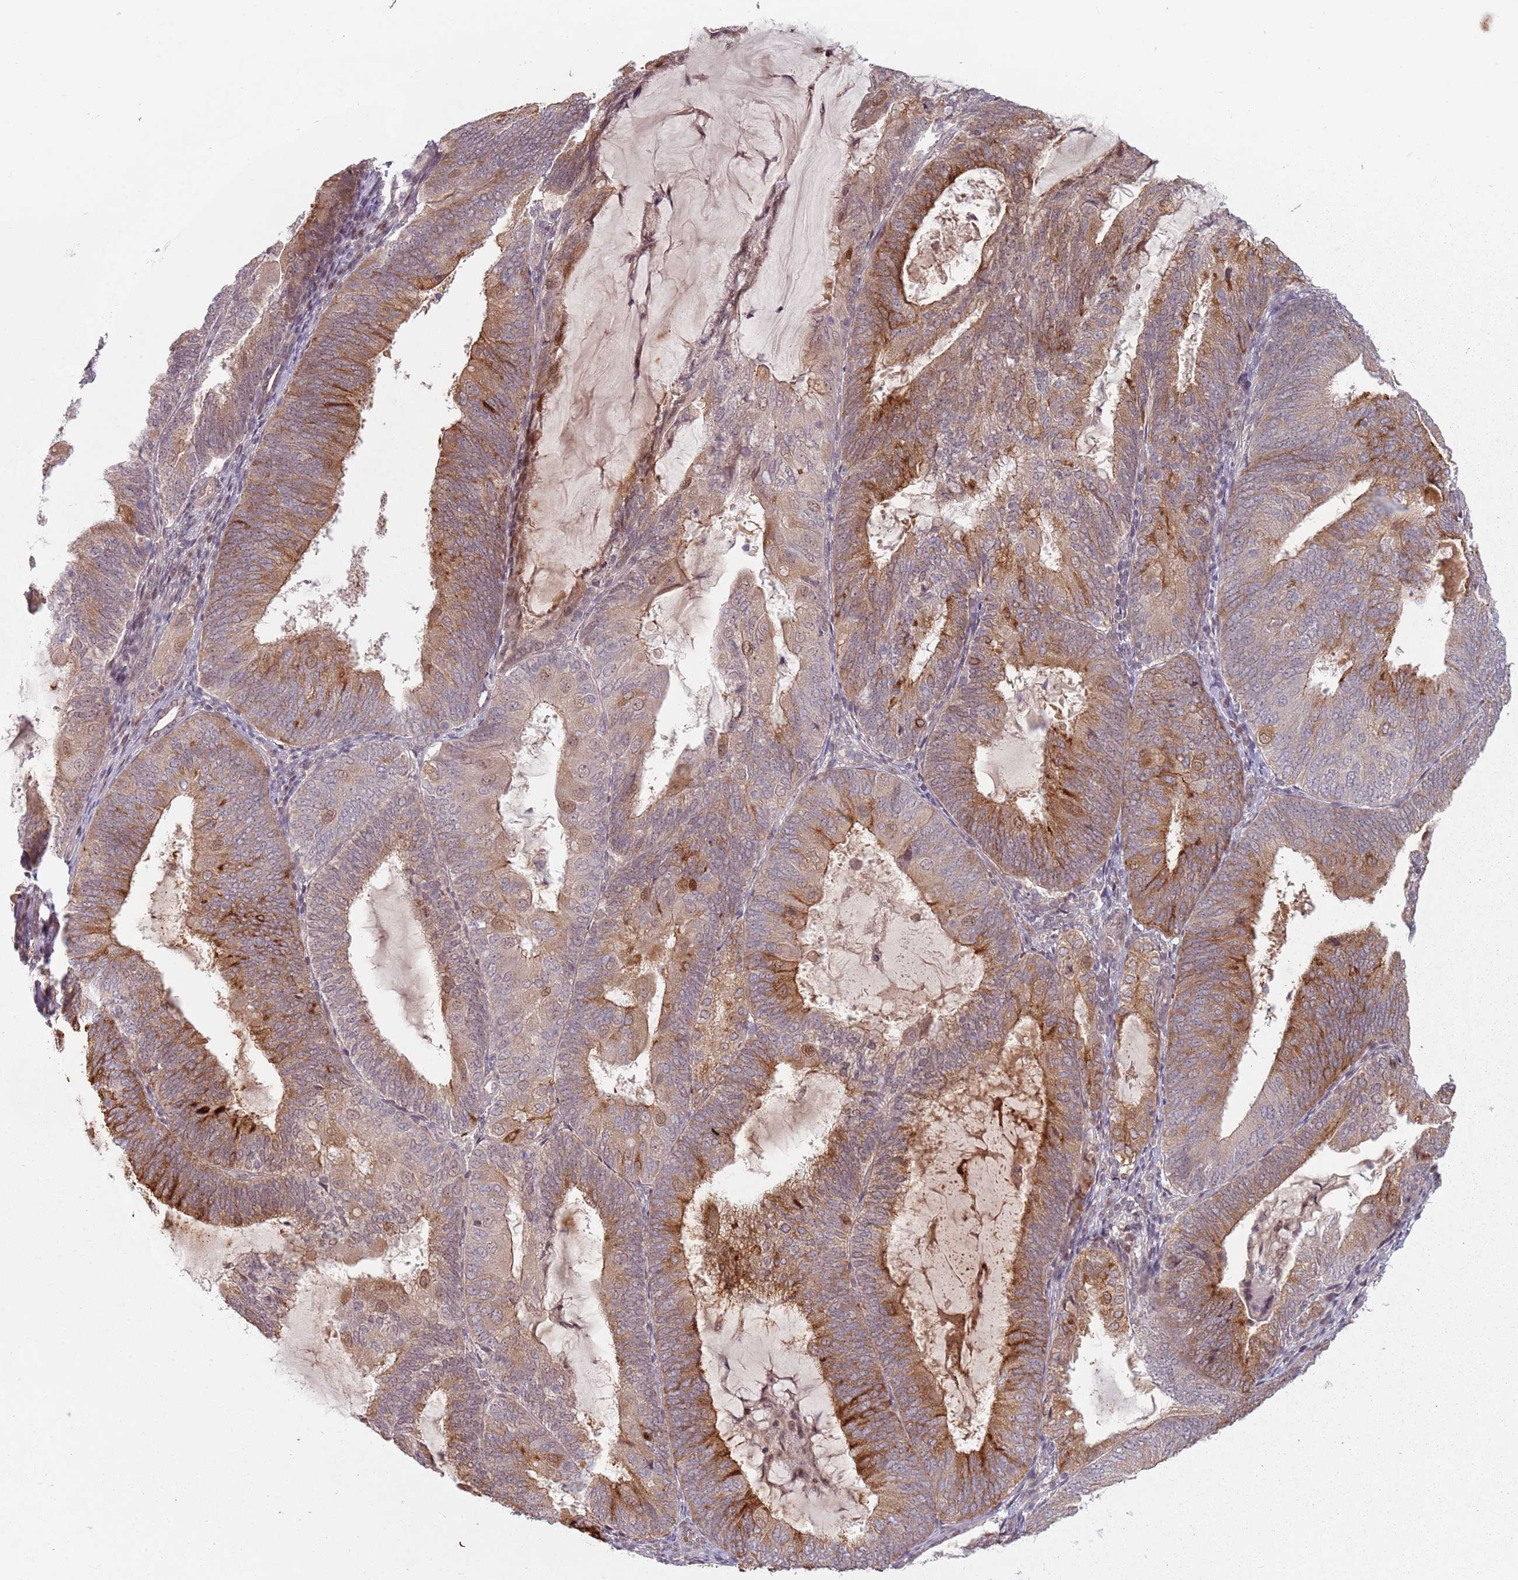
{"staining": {"intensity": "strong", "quantity": "25%-75%", "location": "cytoplasmic/membranous"}, "tissue": "endometrial cancer", "cell_type": "Tumor cells", "image_type": "cancer", "snomed": [{"axis": "morphology", "description": "Adenocarcinoma, NOS"}, {"axis": "topography", "description": "Endometrium"}], "caption": "Protein staining of endometrial cancer (adenocarcinoma) tissue exhibits strong cytoplasmic/membranous positivity in approximately 25%-75% of tumor cells. The staining was performed using DAB to visualize the protein expression in brown, while the nuclei were stained in blue with hematoxylin (Magnification: 20x).", "gene": "ADGRG1", "patient": {"sex": "female", "age": 81}}